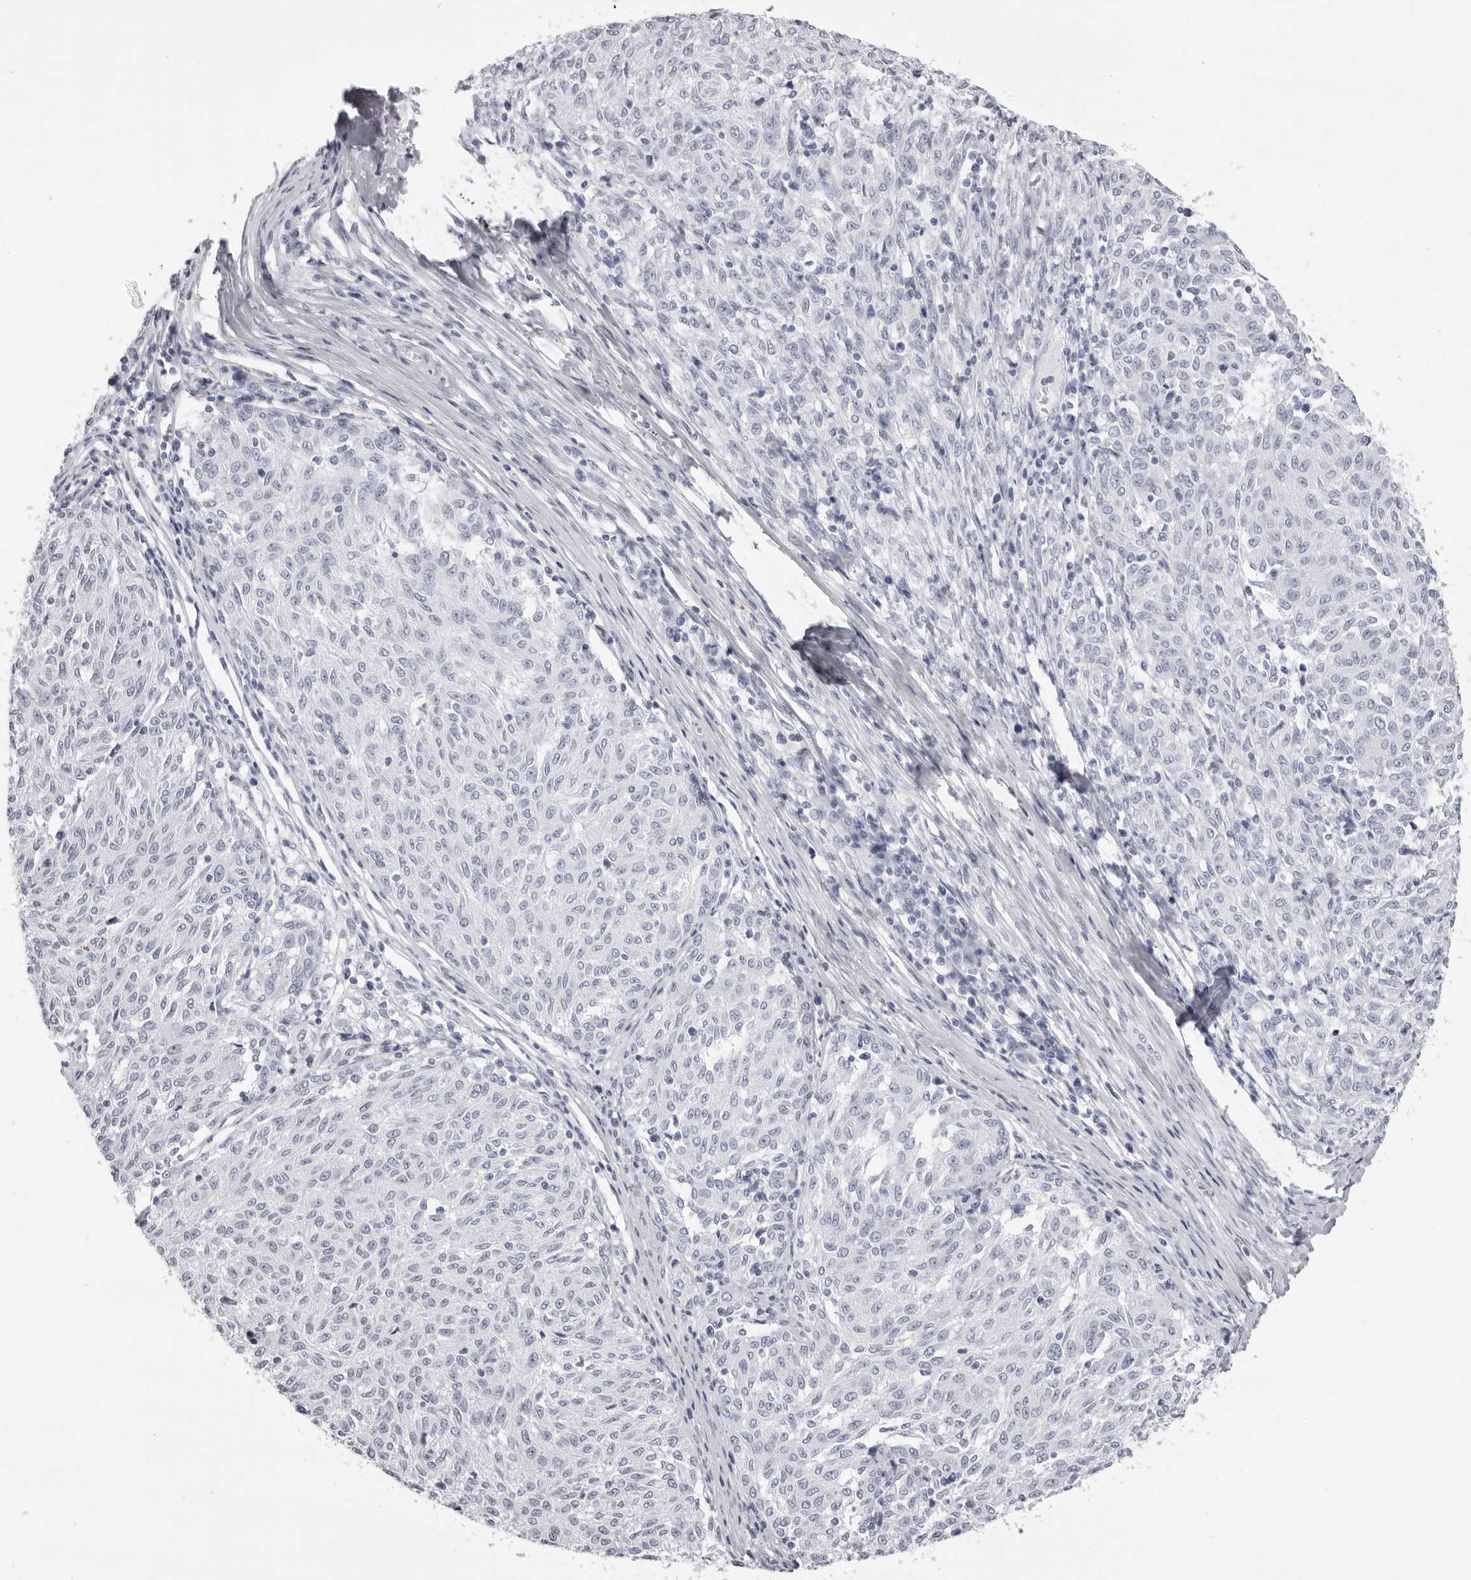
{"staining": {"intensity": "negative", "quantity": "none", "location": "none"}, "tissue": "melanoma", "cell_type": "Tumor cells", "image_type": "cancer", "snomed": [{"axis": "morphology", "description": "Malignant melanoma, NOS"}, {"axis": "topography", "description": "Skin"}], "caption": "Melanoma was stained to show a protein in brown. There is no significant positivity in tumor cells.", "gene": "RHO", "patient": {"sex": "female", "age": 72}}